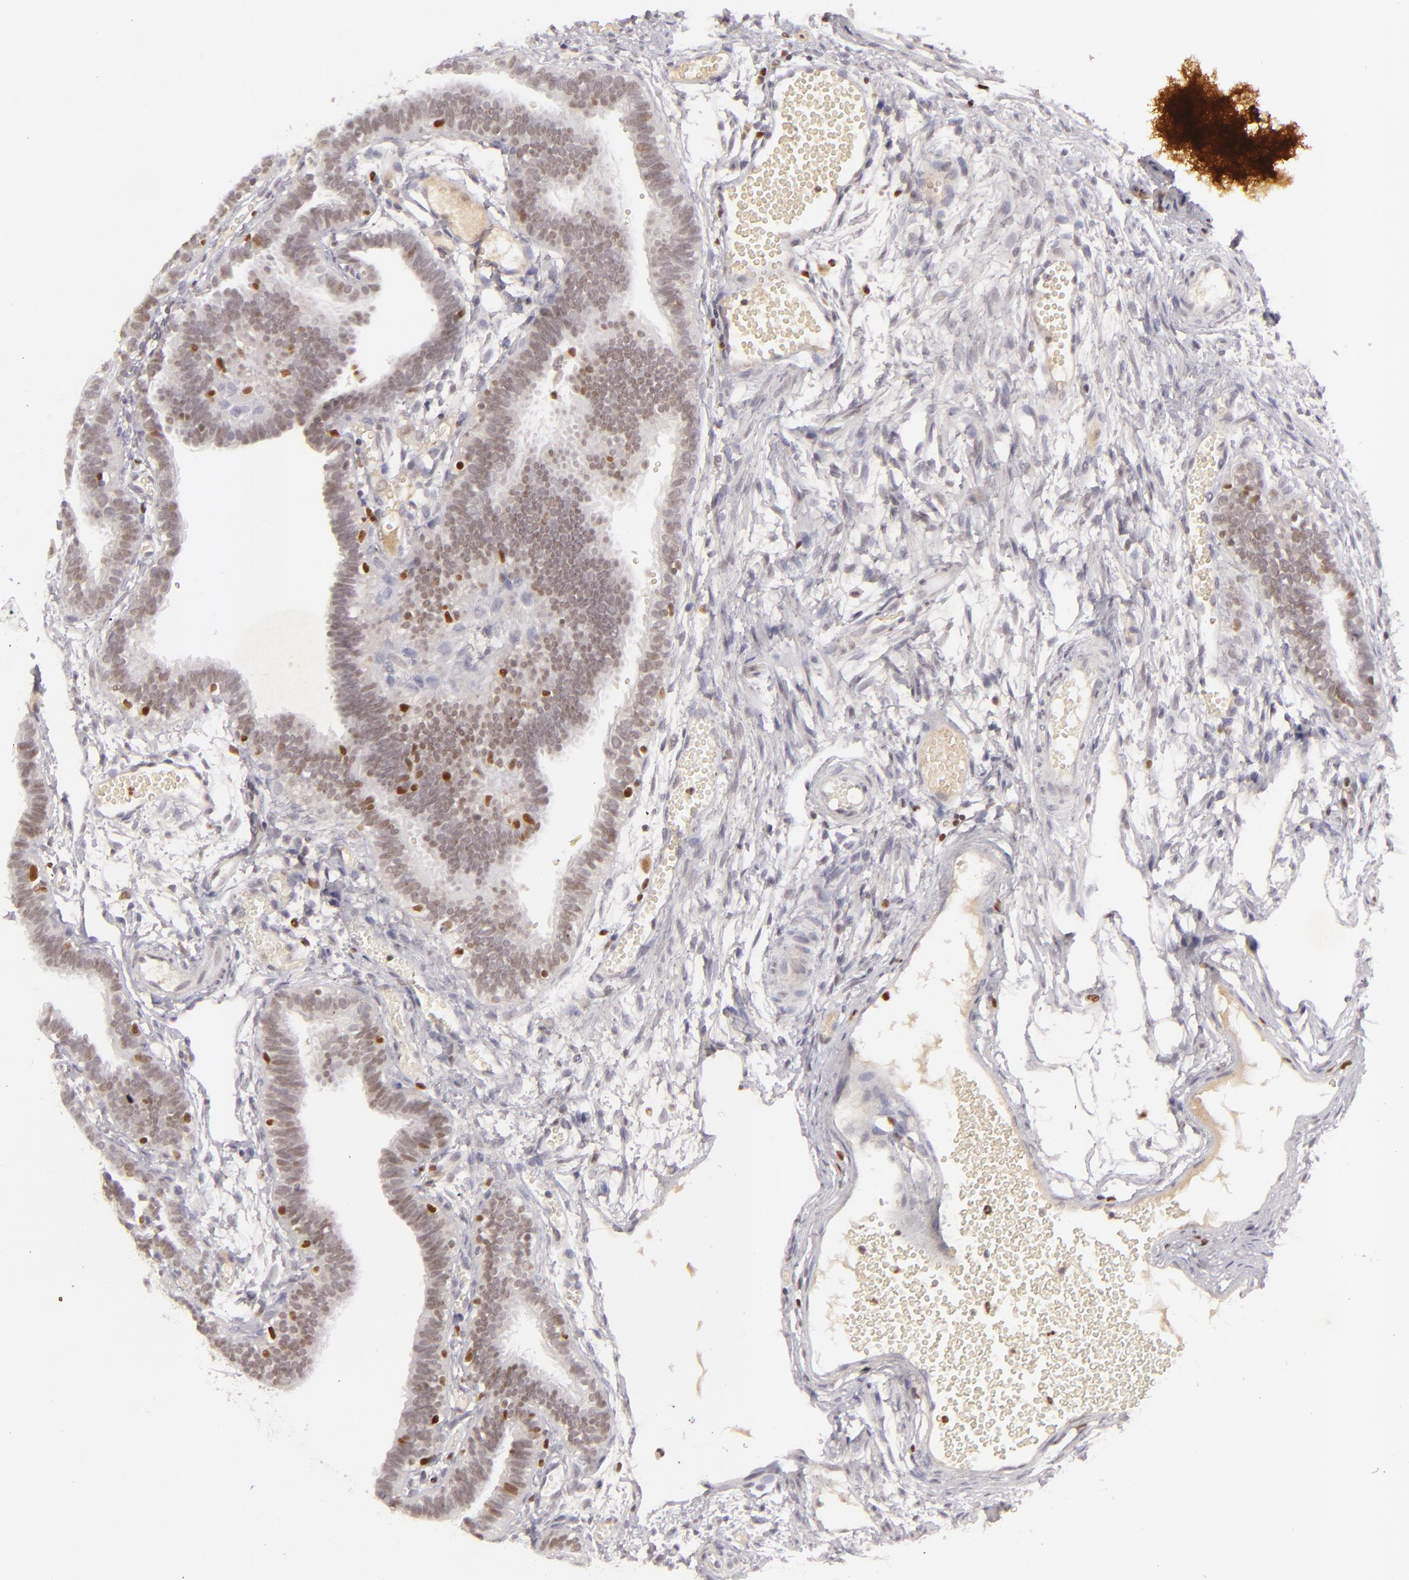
{"staining": {"intensity": "weak", "quantity": ">75%", "location": "nuclear"}, "tissue": "fallopian tube", "cell_type": "Glandular cells", "image_type": "normal", "snomed": [{"axis": "morphology", "description": "Normal tissue, NOS"}, {"axis": "topography", "description": "Fallopian tube"}], "caption": "Glandular cells show weak nuclear positivity in about >75% of cells in benign fallopian tube.", "gene": "FEN1", "patient": {"sex": "female", "age": 29}}